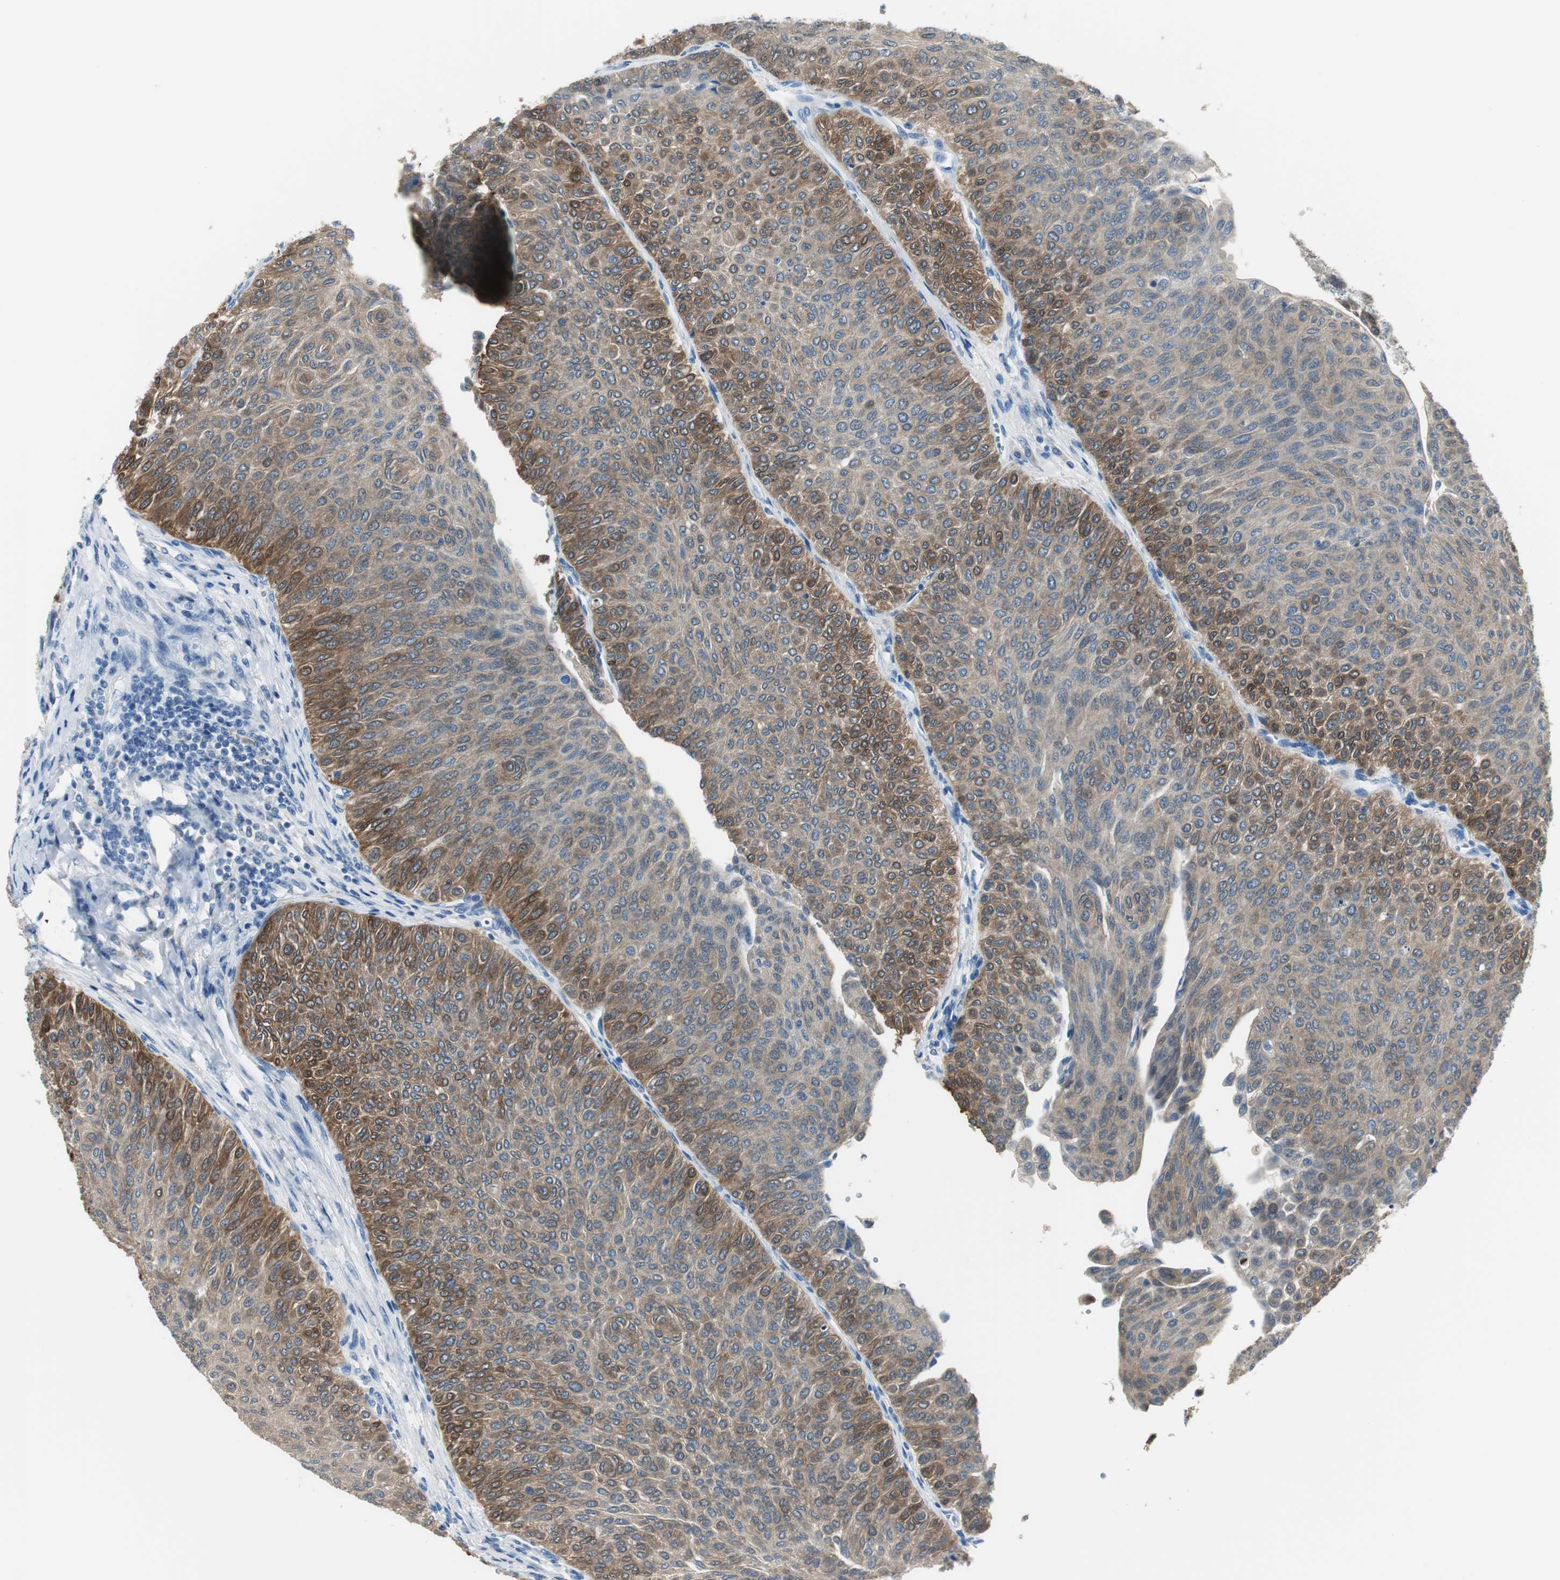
{"staining": {"intensity": "strong", "quantity": ">75%", "location": "cytoplasmic/membranous"}, "tissue": "urothelial cancer", "cell_type": "Tumor cells", "image_type": "cancer", "snomed": [{"axis": "morphology", "description": "Urothelial carcinoma, Low grade"}, {"axis": "topography", "description": "Urinary bladder"}], "caption": "High-power microscopy captured an IHC micrograph of urothelial carcinoma (low-grade), revealing strong cytoplasmic/membranous staining in about >75% of tumor cells. (DAB = brown stain, brightfield microscopy at high magnification).", "gene": "FBP1", "patient": {"sex": "male", "age": 78}}